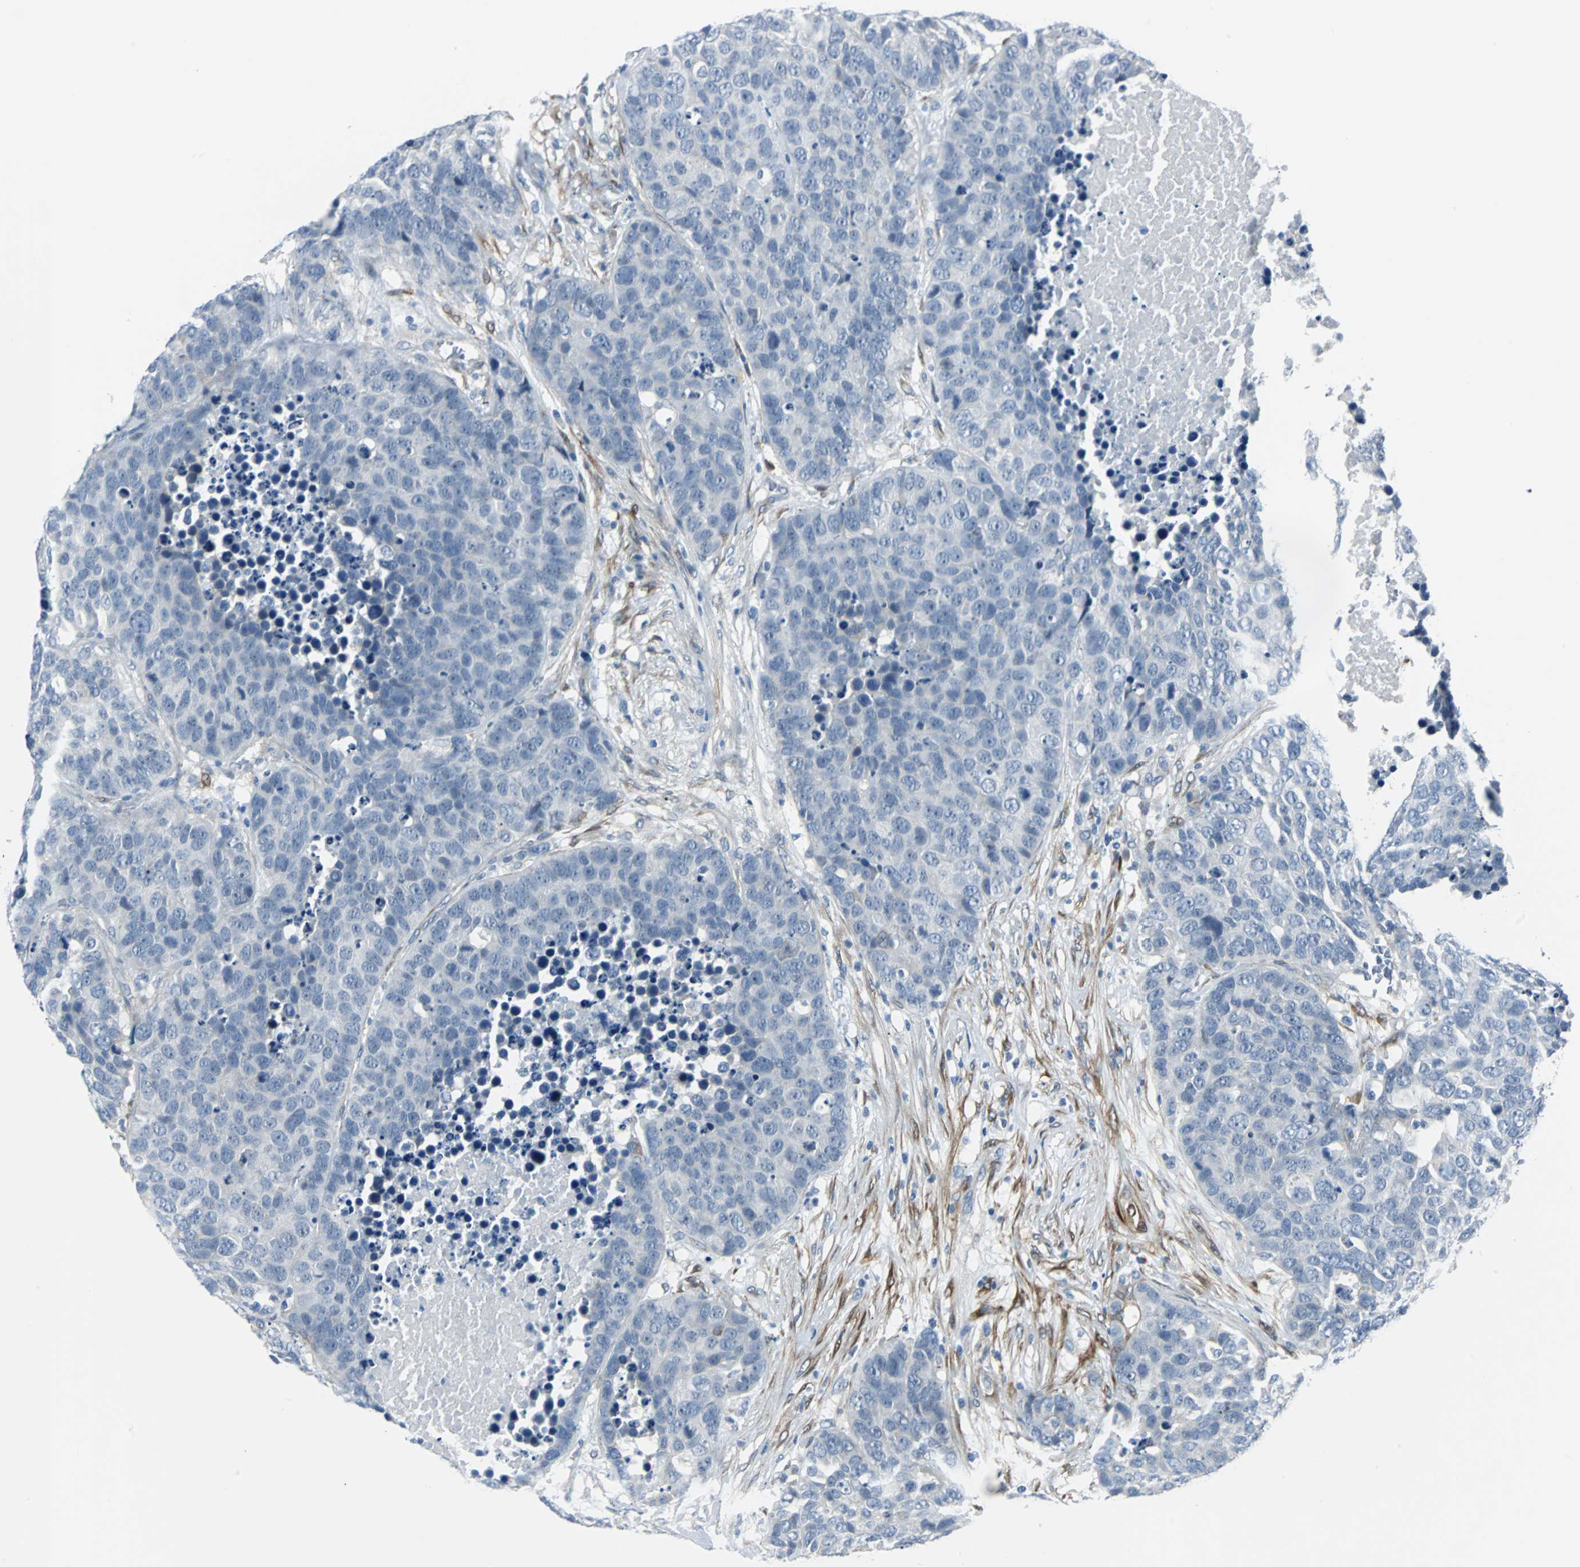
{"staining": {"intensity": "negative", "quantity": "none", "location": "none"}, "tissue": "carcinoid", "cell_type": "Tumor cells", "image_type": "cancer", "snomed": [{"axis": "morphology", "description": "Carcinoid, malignant, NOS"}, {"axis": "topography", "description": "Lung"}], "caption": "This is a photomicrograph of immunohistochemistry staining of carcinoid, which shows no positivity in tumor cells.", "gene": "FHL2", "patient": {"sex": "male", "age": 60}}